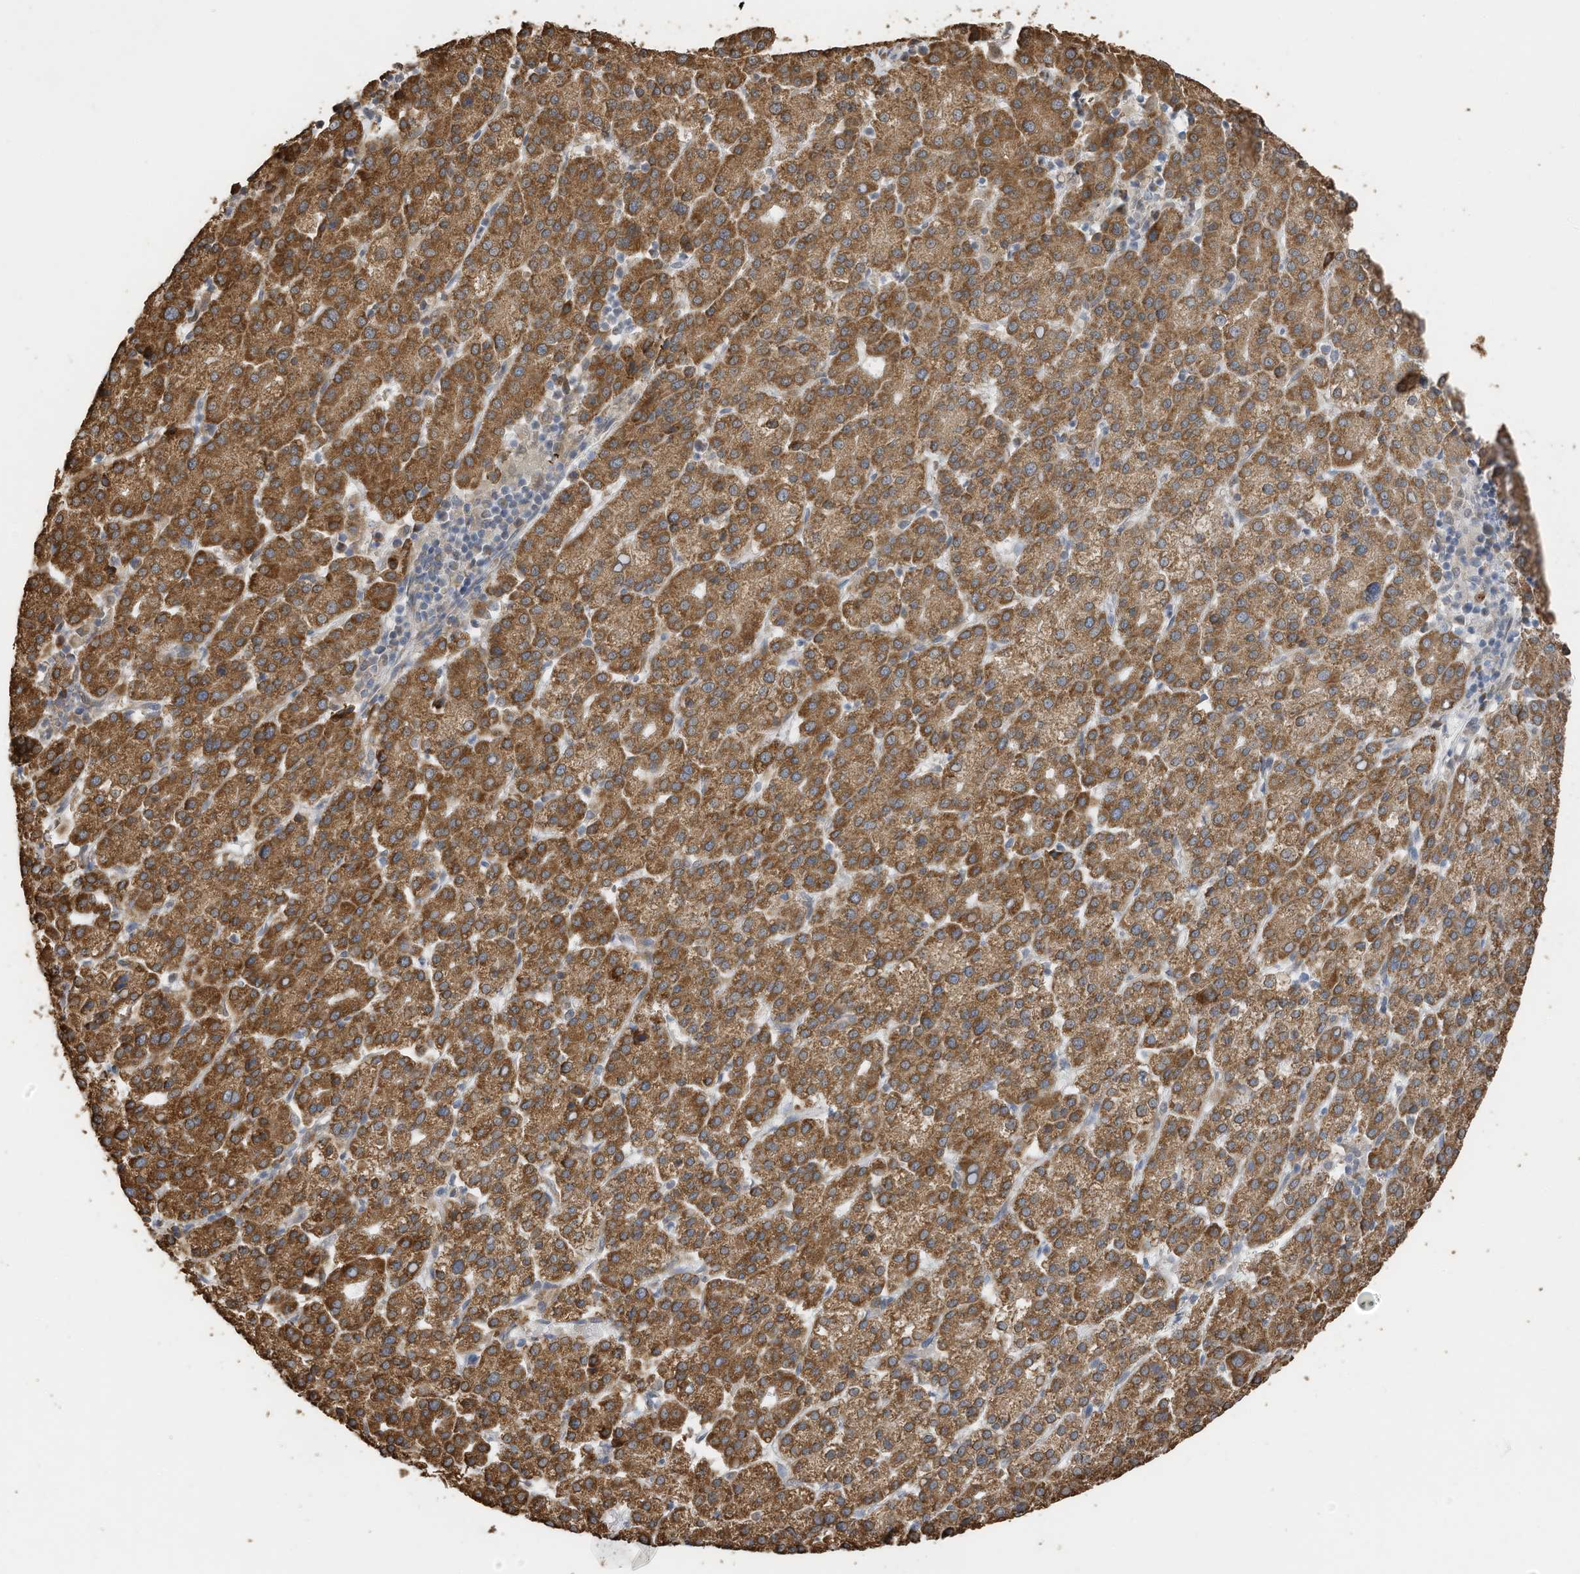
{"staining": {"intensity": "moderate", "quantity": ">75%", "location": "cytoplasmic/membranous"}, "tissue": "liver cancer", "cell_type": "Tumor cells", "image_type": "cancer", "snomed": [{"axis": "morphology", "description": "Carcinoma, Hepatocellular, NOS"}, {"axis": "topography", "description": "Liver"}], "caption": "There is medium levels of moderate cytoplasmic/membranous expression in tumor cells of liver cancer (hepatocellular carcinoma), as demonstrated by immunohistochemical staining (brown color).", "gene": "ERLEC1", "patient": {"sex": "female", "age": 58}}